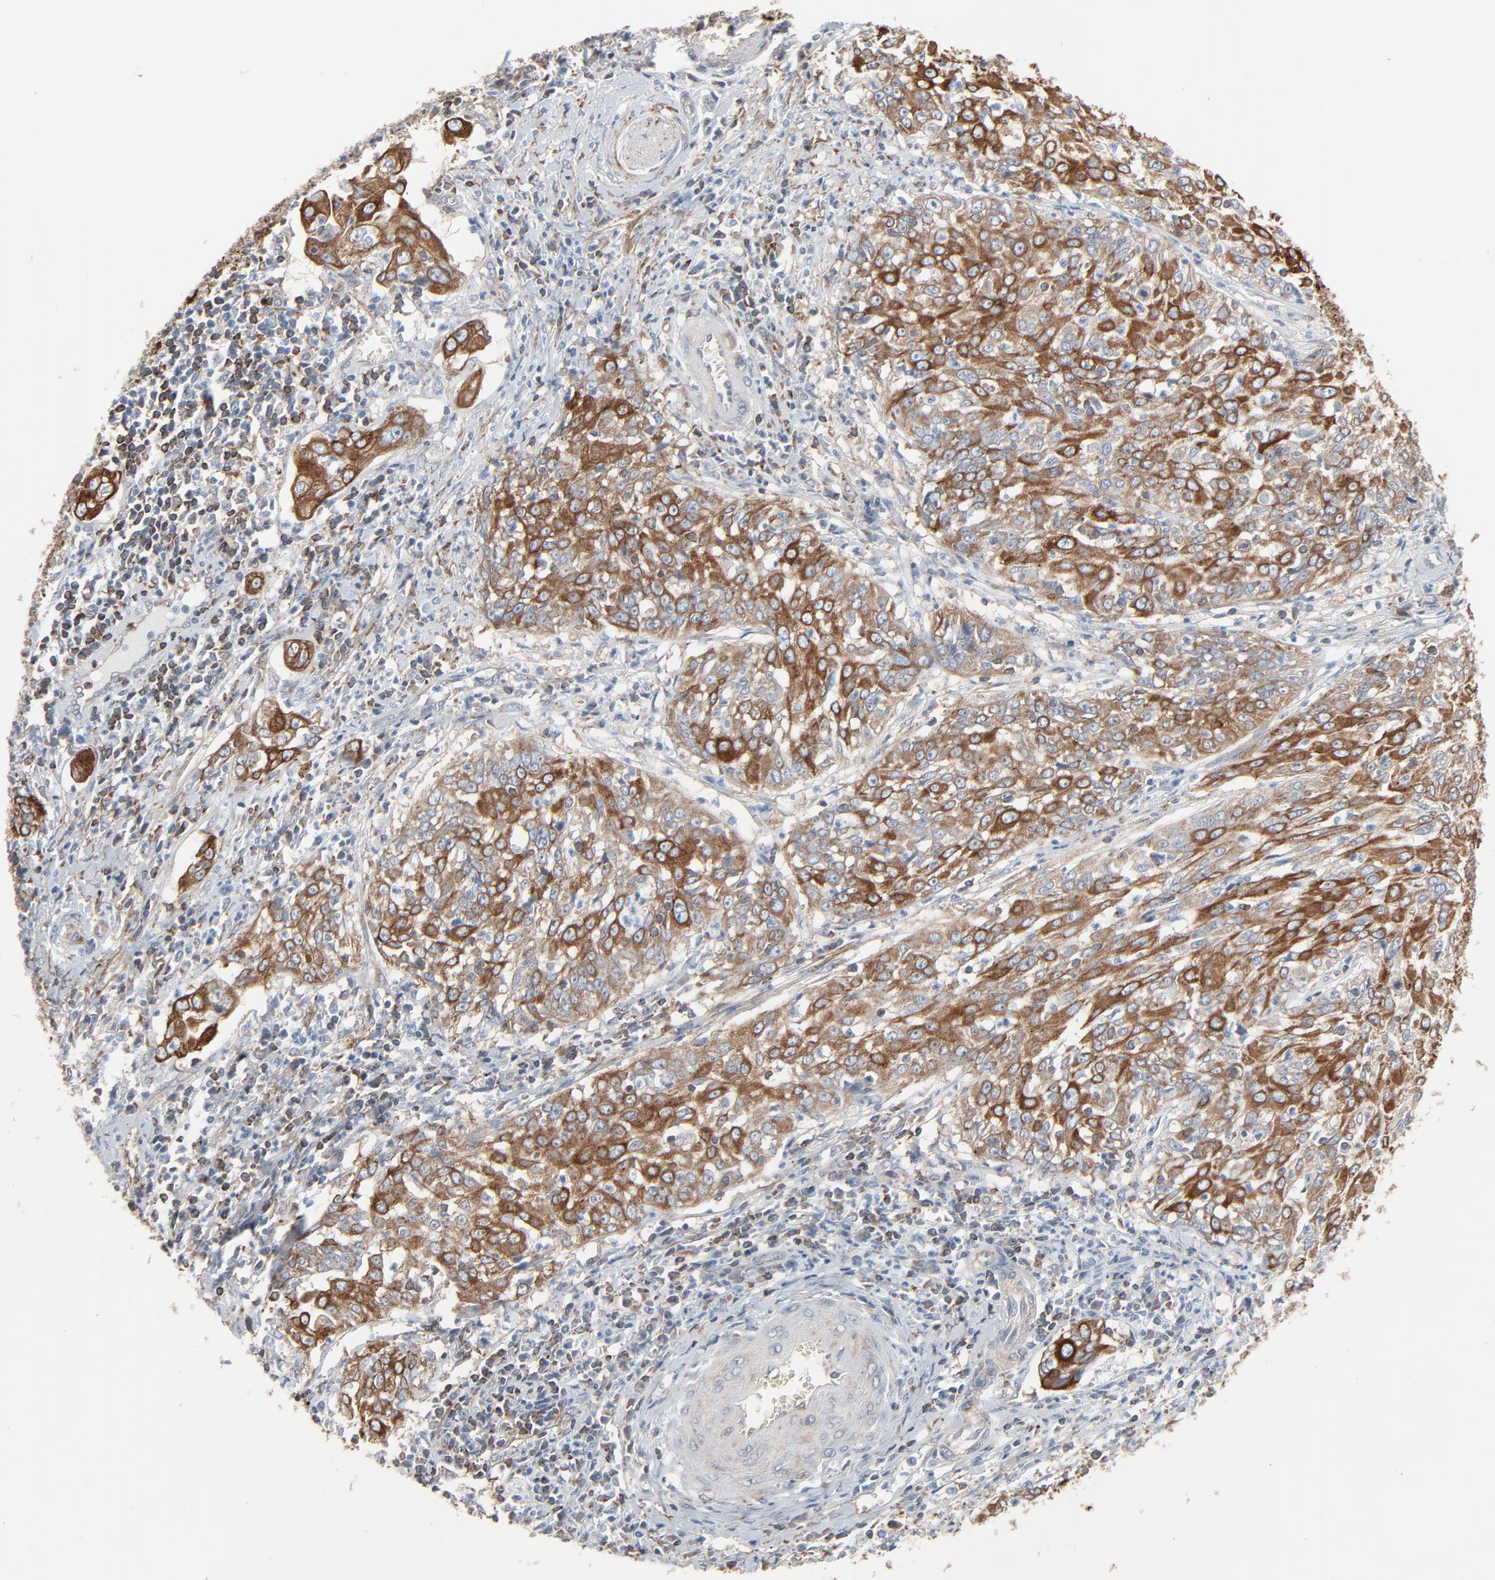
{"staining": {"intensity": "moderate", "quantity": ">75%", "location": "cytoplasmic/membranous"}, "tissue": "cervical cancer", "cell_type": "Tumor cells", "image_type": "cancer", "snomed": [{"axis": "morphology", "description": "Squamous cell carcinoma, NOS"}, {"axis": "topography", "description": "Cervix"}], "caption": "Tumor cells reveal moderate cytoplasmic/membranous staining in approximately >75% of cells in cervical squamous cell carcinoma. The staining was performed using DAB, with brown indicating positive protein expression. Nuclei are stained blue with hematoxylin.", "gene": "OPTN", "patient": {"sex": "female", "age": 39}}